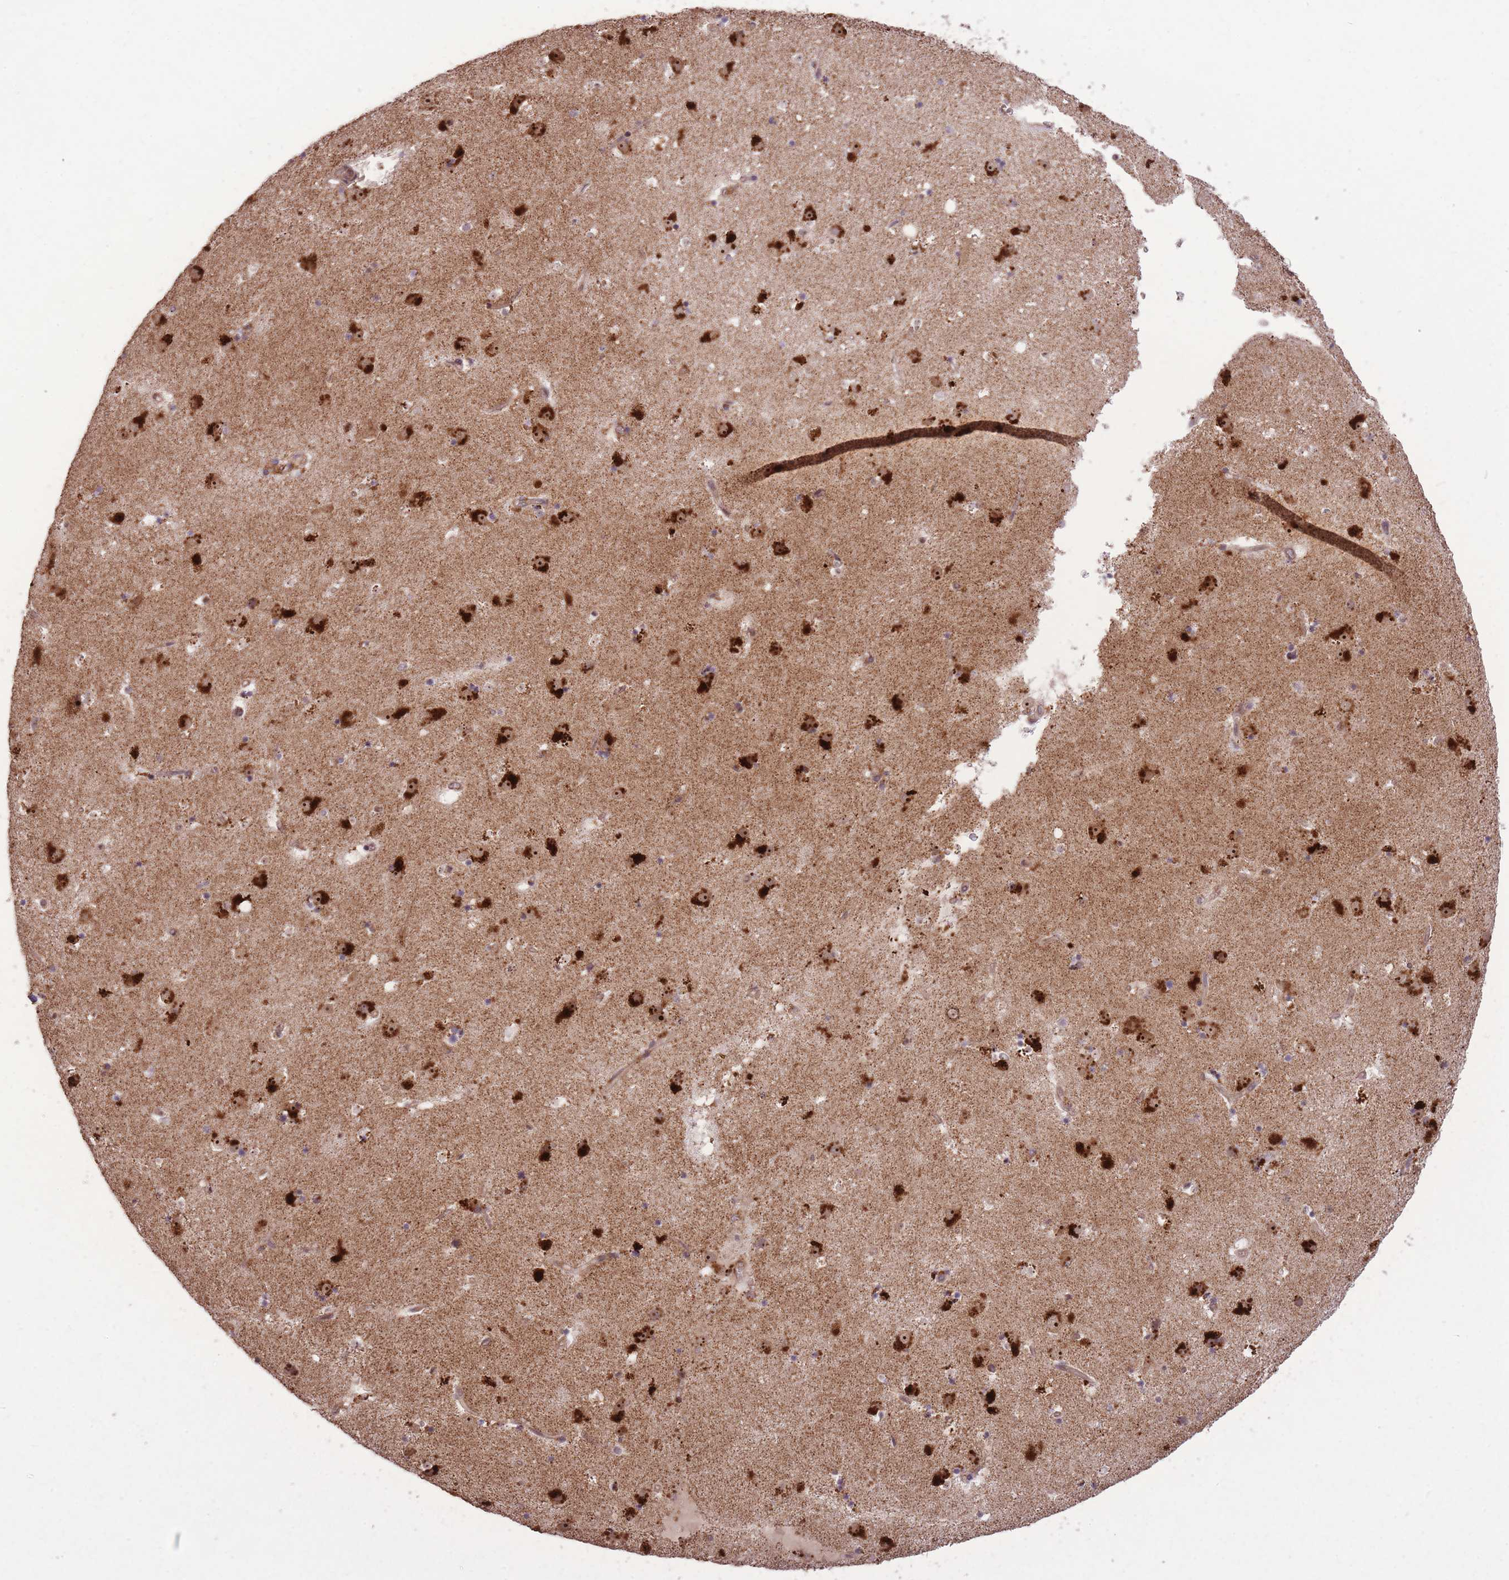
{"staining": {"intensity": "strong", "quantity": "<25%", "location": "cytoplasmic/membranous"}, "tissue": "caudate", "cell_type": "Glial cells", "image_type": "normal", "snomed": [{"axis": "morphology", "description": "Normal tissue, NOS"}, {"axis": "topography", "description": "Lateral ventricle wall"}], "caption": "Protein staining of normal caudate exhibits strong cytoplasmic/membranous positivity in approximately <25% of glial cells.", "gene": "POLR3F", "patient": {"sex": "male", "age": 58}}